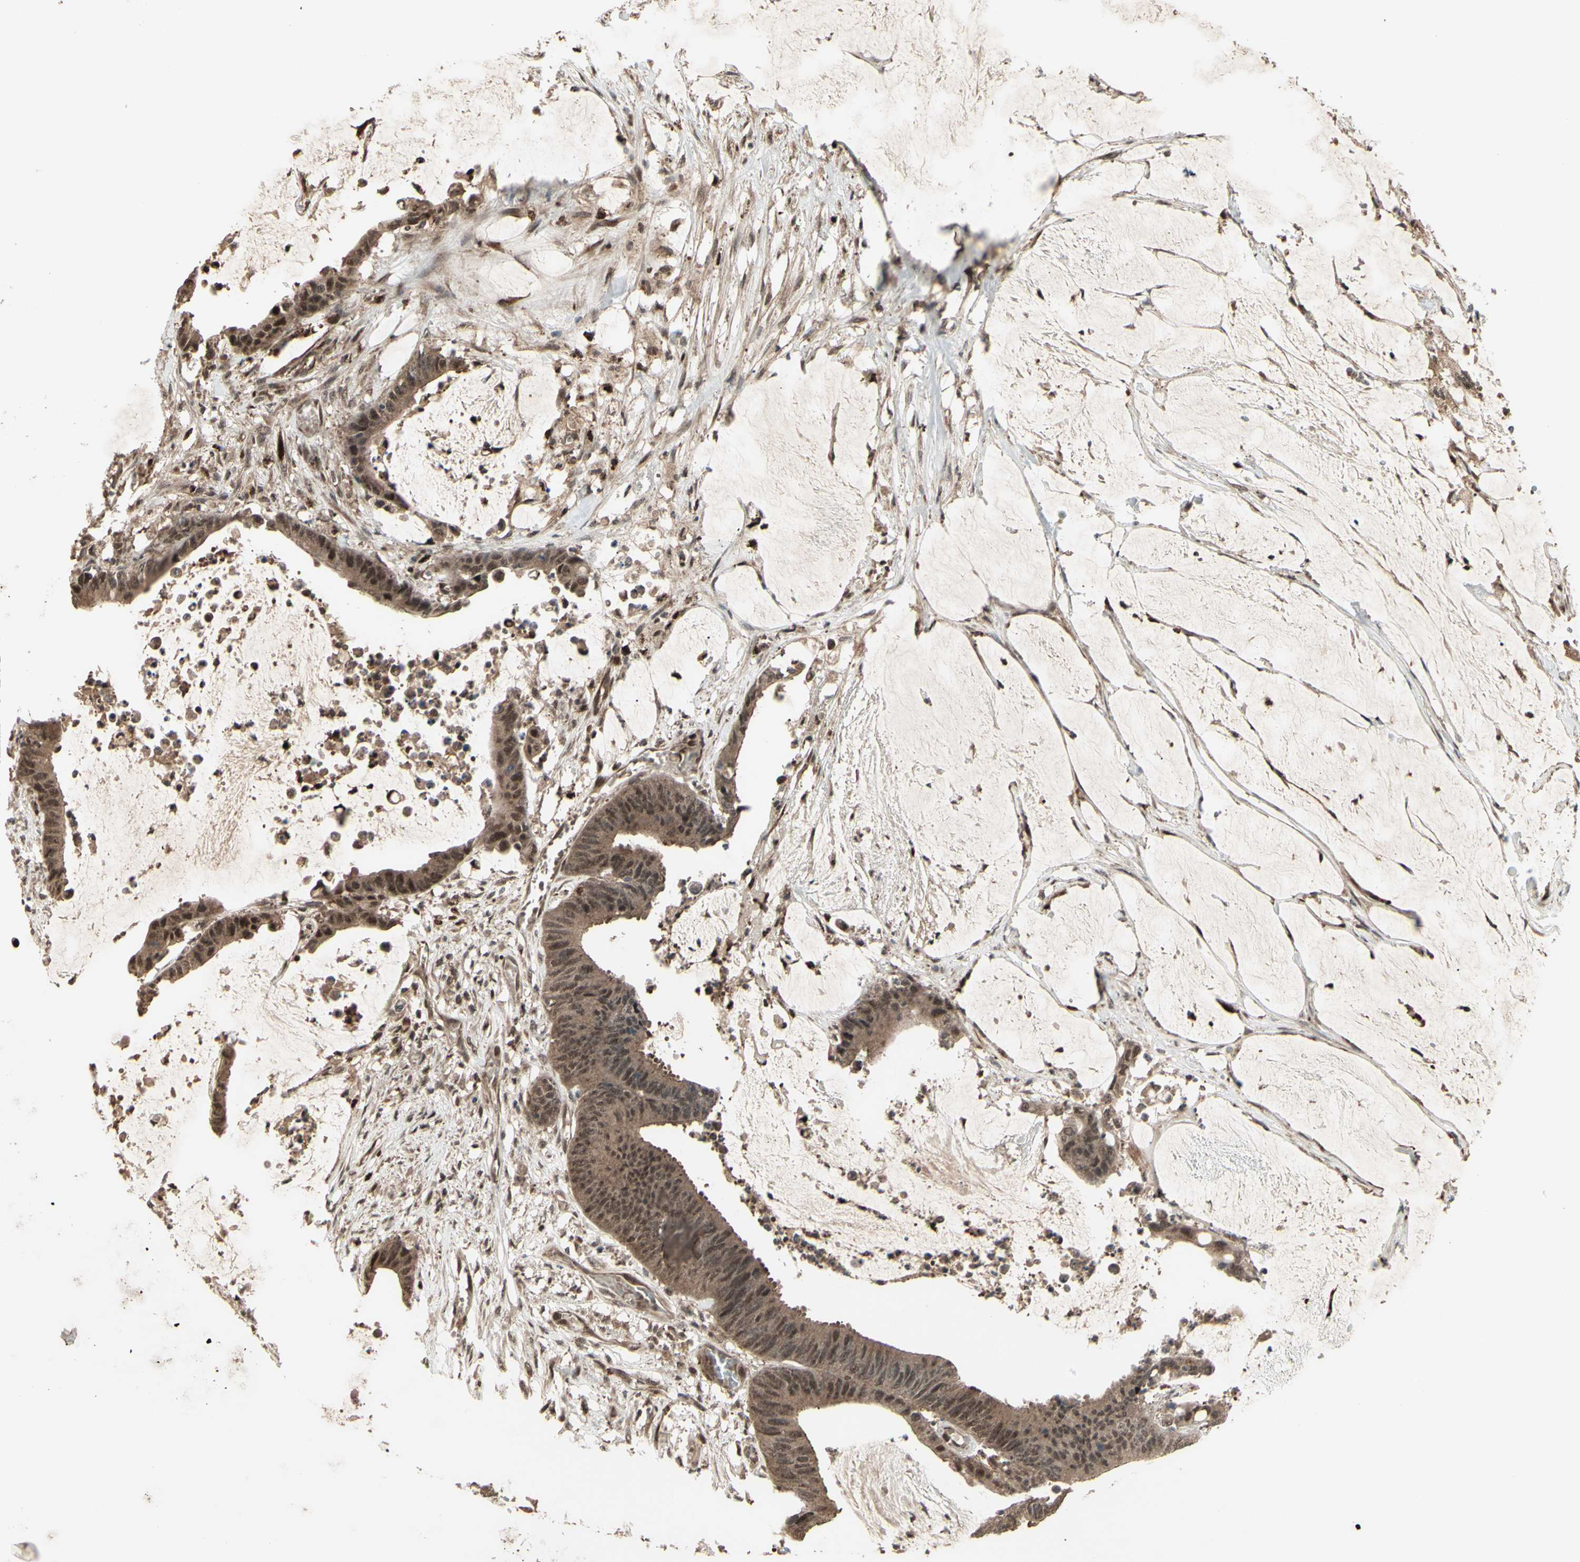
{"staining": {"intensity": "strong", "quantity": ">75%", "location": "cytoplasmic/membranous,nuclear"}, "tissue": "colorectal cancer", "cell_type": "Tumor cells", "image_type": "cancer", "snomed": [{"axis": "morphology", "description": "Adenocarcinoma, NOS"}, {"axis": "topography", "description": "Rectum"}], "caption": "Immunohistochemical staining of human adenocarcinoma (colorectal) exhibits strong cytoplasmic/membranous and nuclear protein staining in about >75% of tumor cells. (DAB (3,3'-diaminobenzidine) IHC with brightfield microscopy, high magnification).", "gene": "MLF2", "patient": {"sex": "female", "age": 66}}